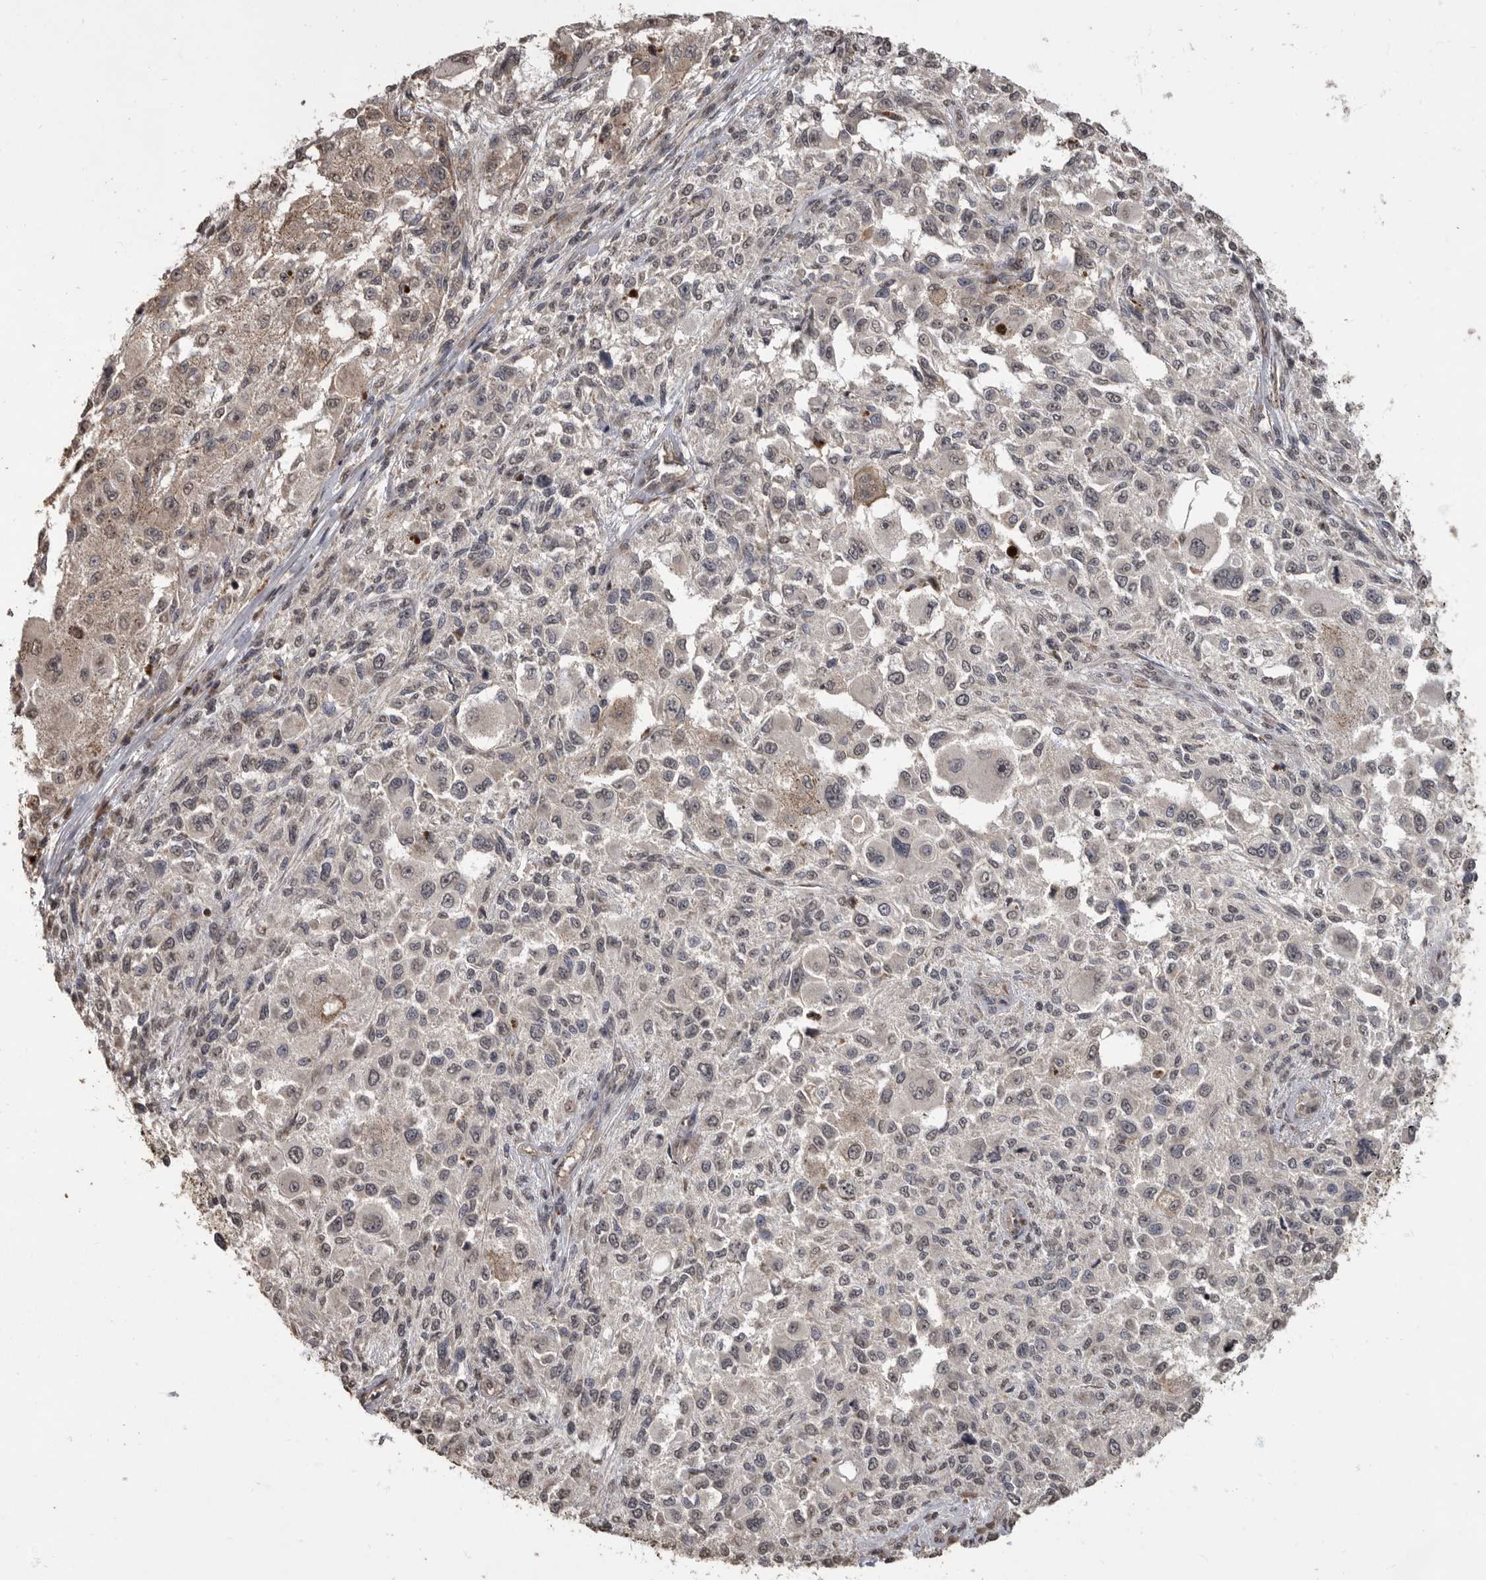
{"staining": {"intensity": "negative", "quantity": "none", "location": "none"}, "tissue": "melanoma", "cell_type": "Tumor cells", "image_type": "cancer", "snomed": [{"axis": "morphology", "description": "Necrosis, NOS"}, {"axis": "morphology", "description": "Malignant melanoma, NOS"}, {"axis": "topography", "description": "Skin"}], "caption": "High power microscopy micrograph of an immunohistochemistry (IHC) micrograph of malignant melanoma, revealing no significant expression in tumor cells. Nuclei are stained in blue.", "gene": "MAFG", "patient": {"sex": "female", "age": 87}}